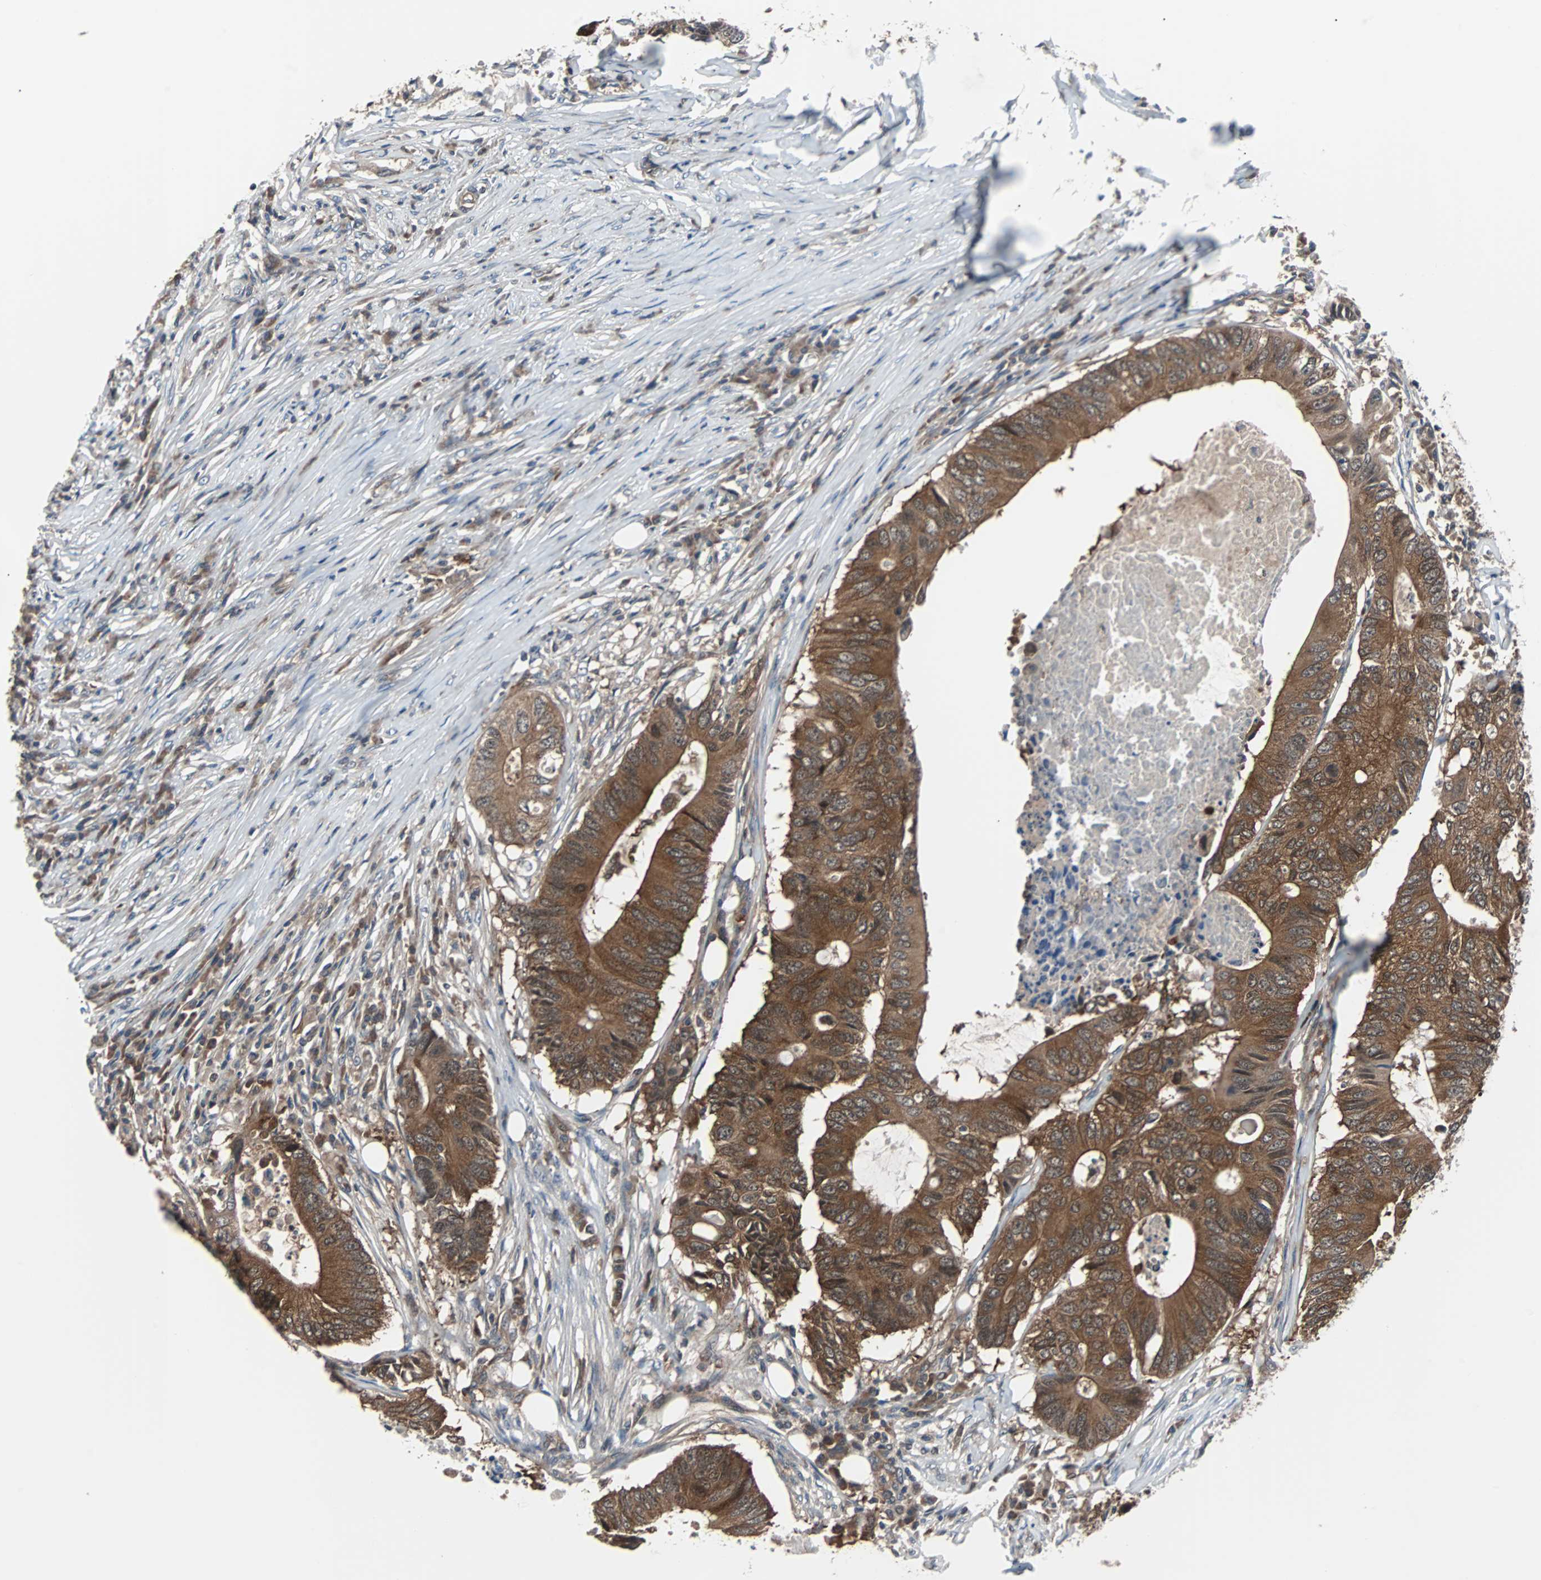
{"staining": {"intensity": "strong", "quantity": ">75%", "location": "cytoplasmic/membranous"}, "tissue": "colorectal cancer", "cell_type": "Tumor cells", "image_type": "cancer", "snomed": [{"axis": "morphology", "description": "Adenocarcinoma, NOS"}, {"axis": "topography", "description": "Colon"}], "caption": "Adenocarcinoma (colorectal) tissue demonstrates strong cytoplasmic/membranous expression in about >75% of tumor cells, visualized by immunohistochemistry.", "gene": "PAK1", "patient": {"sex": "male", "age": 71}}